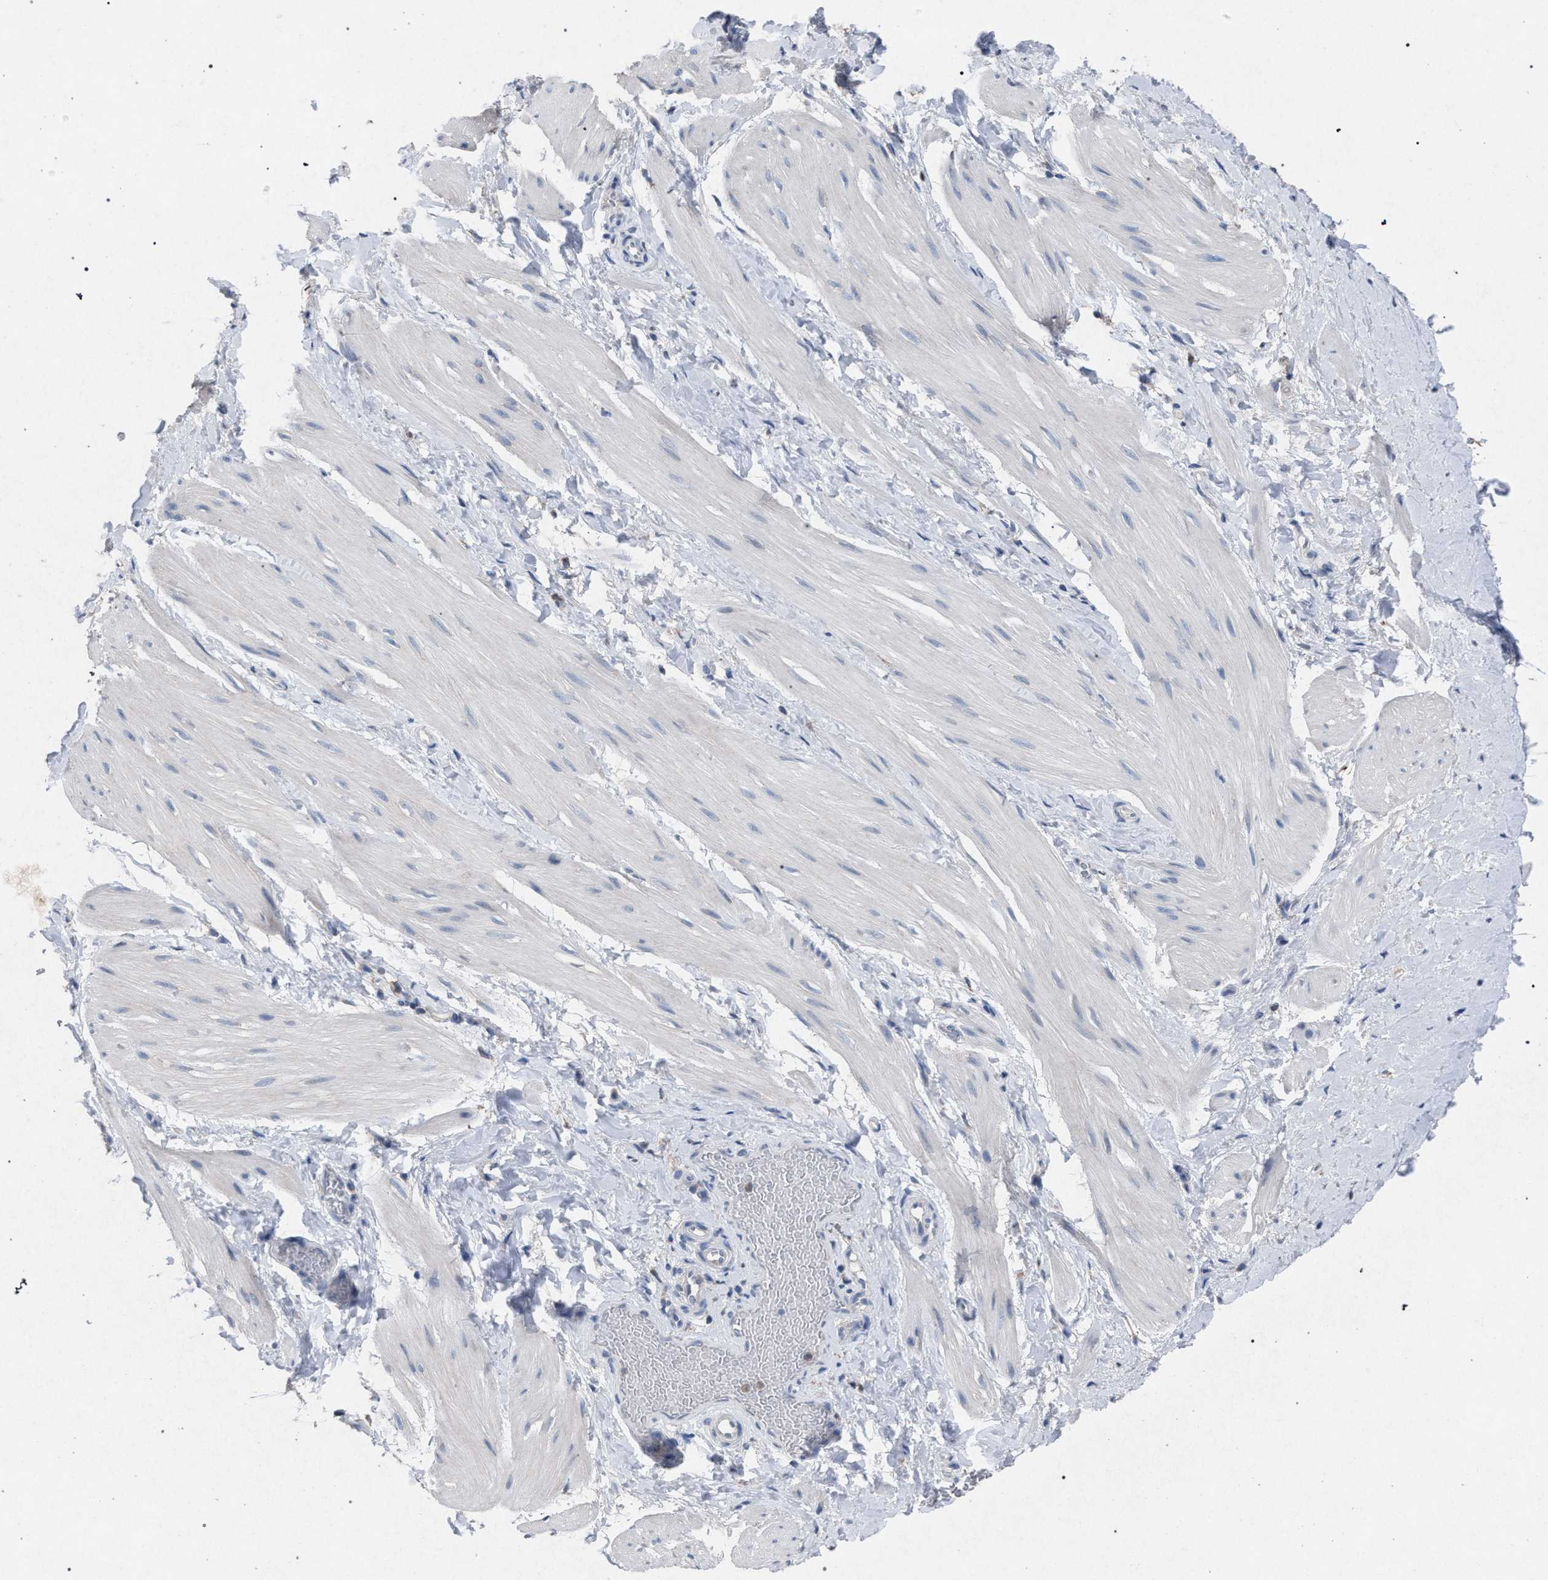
{"staining": {"intensity": "negative", "quantity": "none", "location": "none"}, "tissue": "smooth muscle", "cell_type": "Smooth muscle cells", "image_type": "normal", "snomed": [{"axis": "morphology", "description": "Normal tissue, NOS"}, {"axis": "topography", "description": "Smooth muscle"}], "caption": "Immunohistochemical staining of unremarkable human smooth muscle displays no significant expression in smooth muscle cells.", "gene": "HSD17B4", "patient": {"sex": "male", "age": 16}}